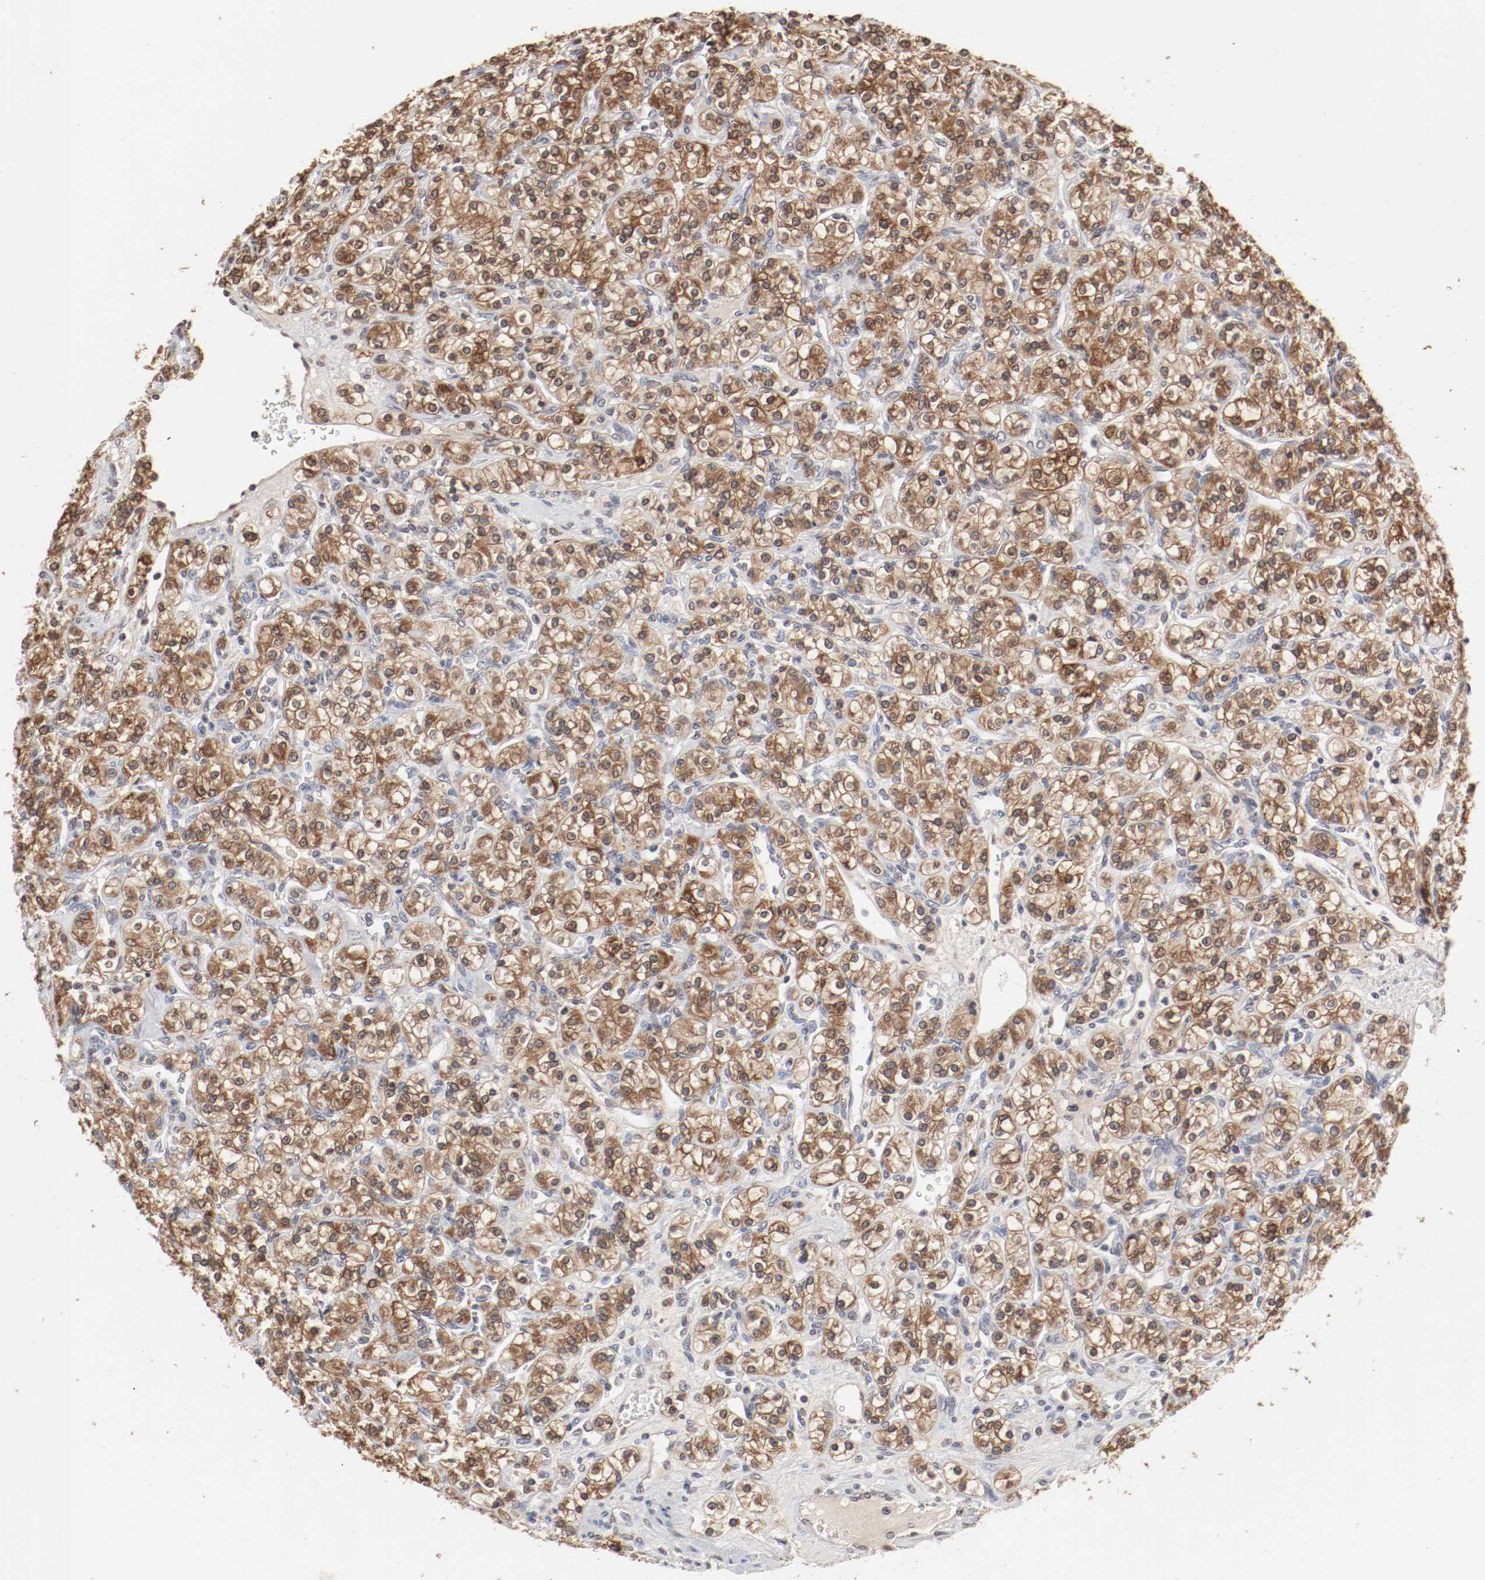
{"staining": {"intensity": "moderate", "quantity": ">75%", "location": "cytoplasmic/membranous,nuclear"}, "tissue": "renal cancer", "cell_type": "Tumor cells", "image_type": "cancer", "snomed": [{"axis": "morphology", "description": "Adenocarcinoma, NOS"}, {"axis": "topography", "description": "Kidney"}], "caption": "A medium amount of moderate cytoplasmic/membranous and nuclear expression is appreciated in approximately >75% of tumor cells in renal cancer tissue. (brown staining indicates protein expression, while blue staining denotes nuclei).", "gene": "WASL", "patient": {"sex": "male", "age": 77}}